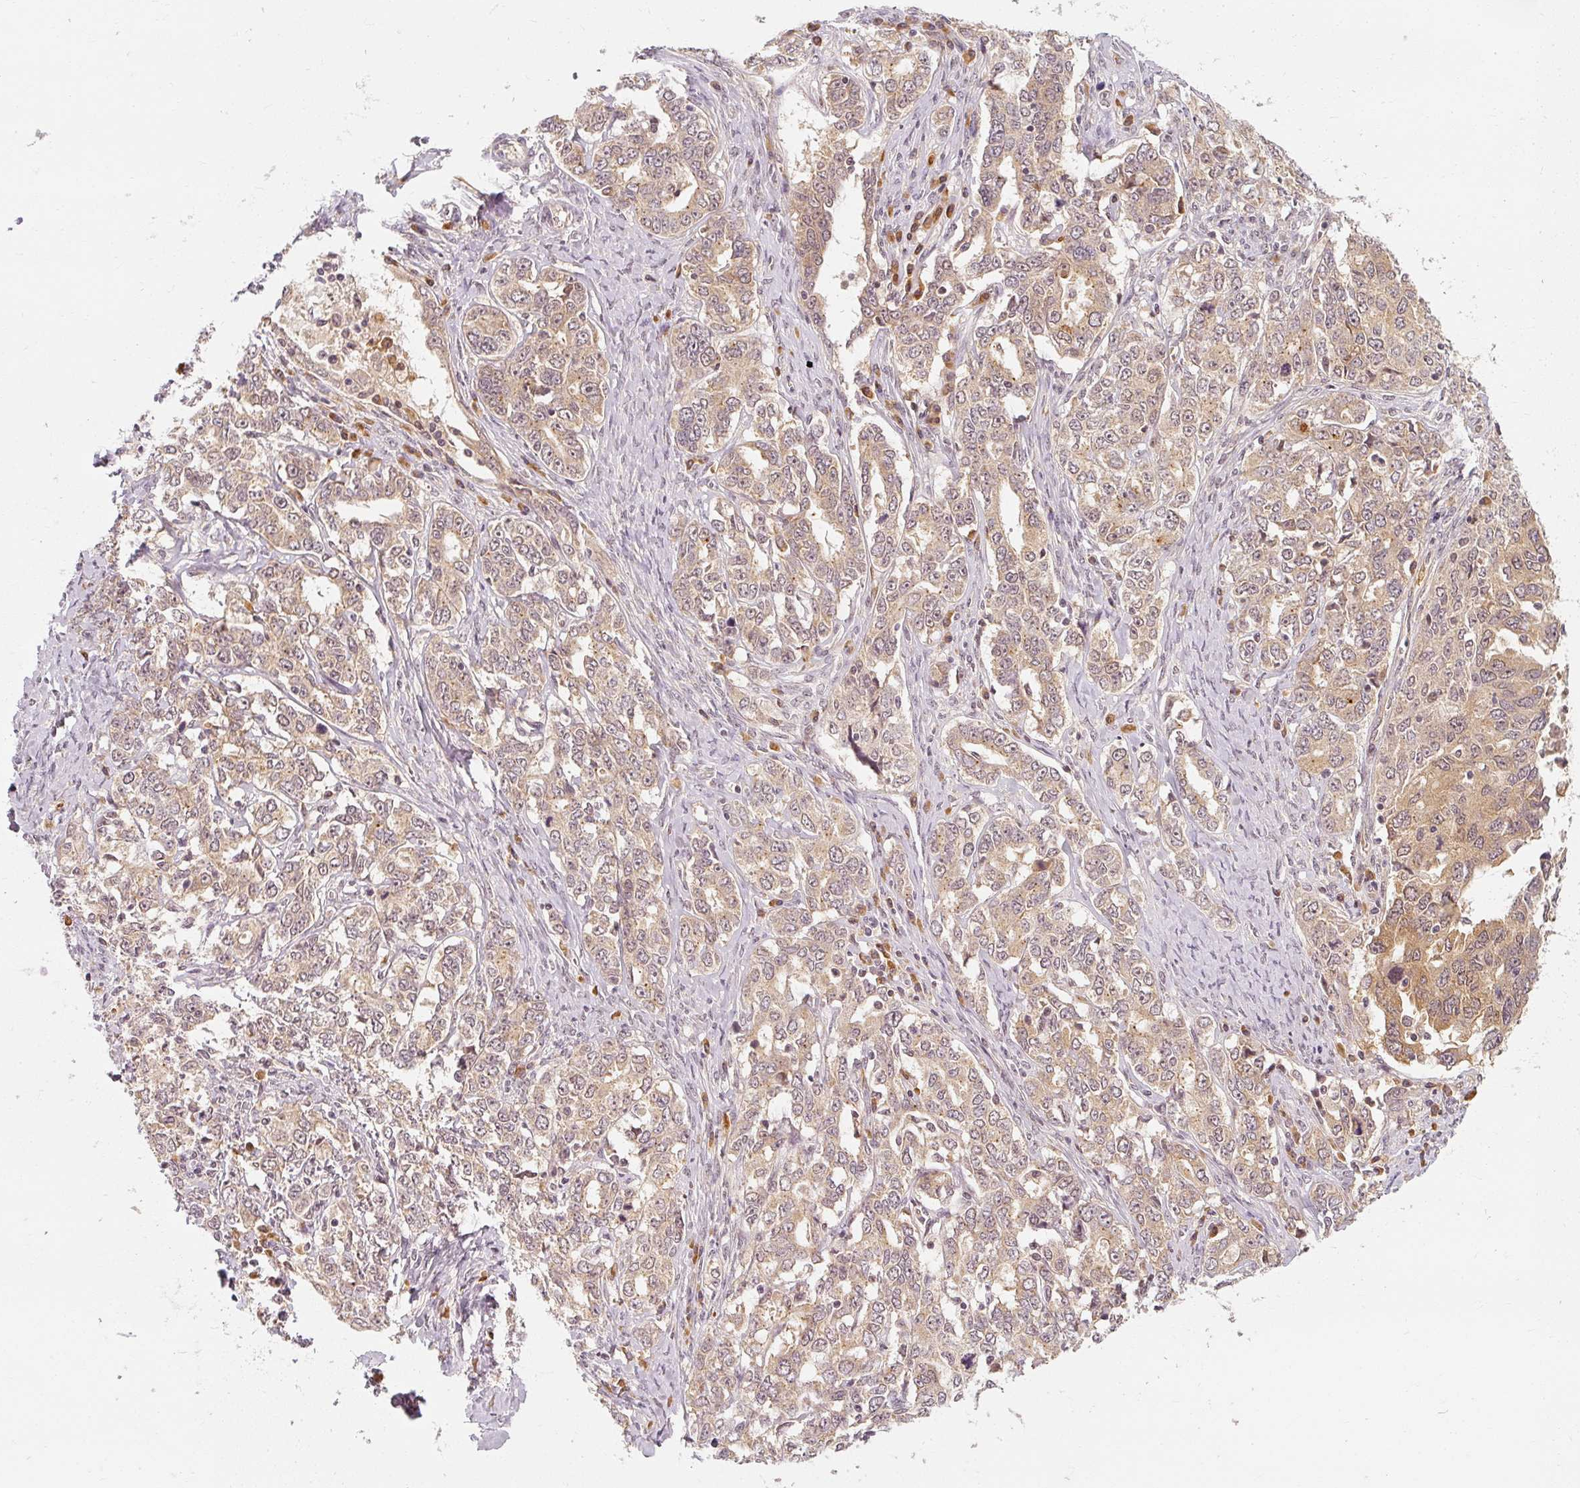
{"staining": {"intensity": "weak", "quantity": "25%-75%", "location": "cytoplasmic/membranous"}, "tissue": "ovarian cancer", "cell_type": "Tumor cells", "image_type": "cancer", "snomed": [{"axis": "morphology", "description": "Carcinoma, endometroid"}, {"axis": "topography", "description": "Ovary"}], "caption": "Ovarian endometroid carcinoma tissue exhibits weak cytoplasmic/membranous expression in approximately 25%-75% of tumor cells, visualized by immunohistochemistry.", "gene": "EEF1A2", "patient": {"sex": "female", "age": 62}}